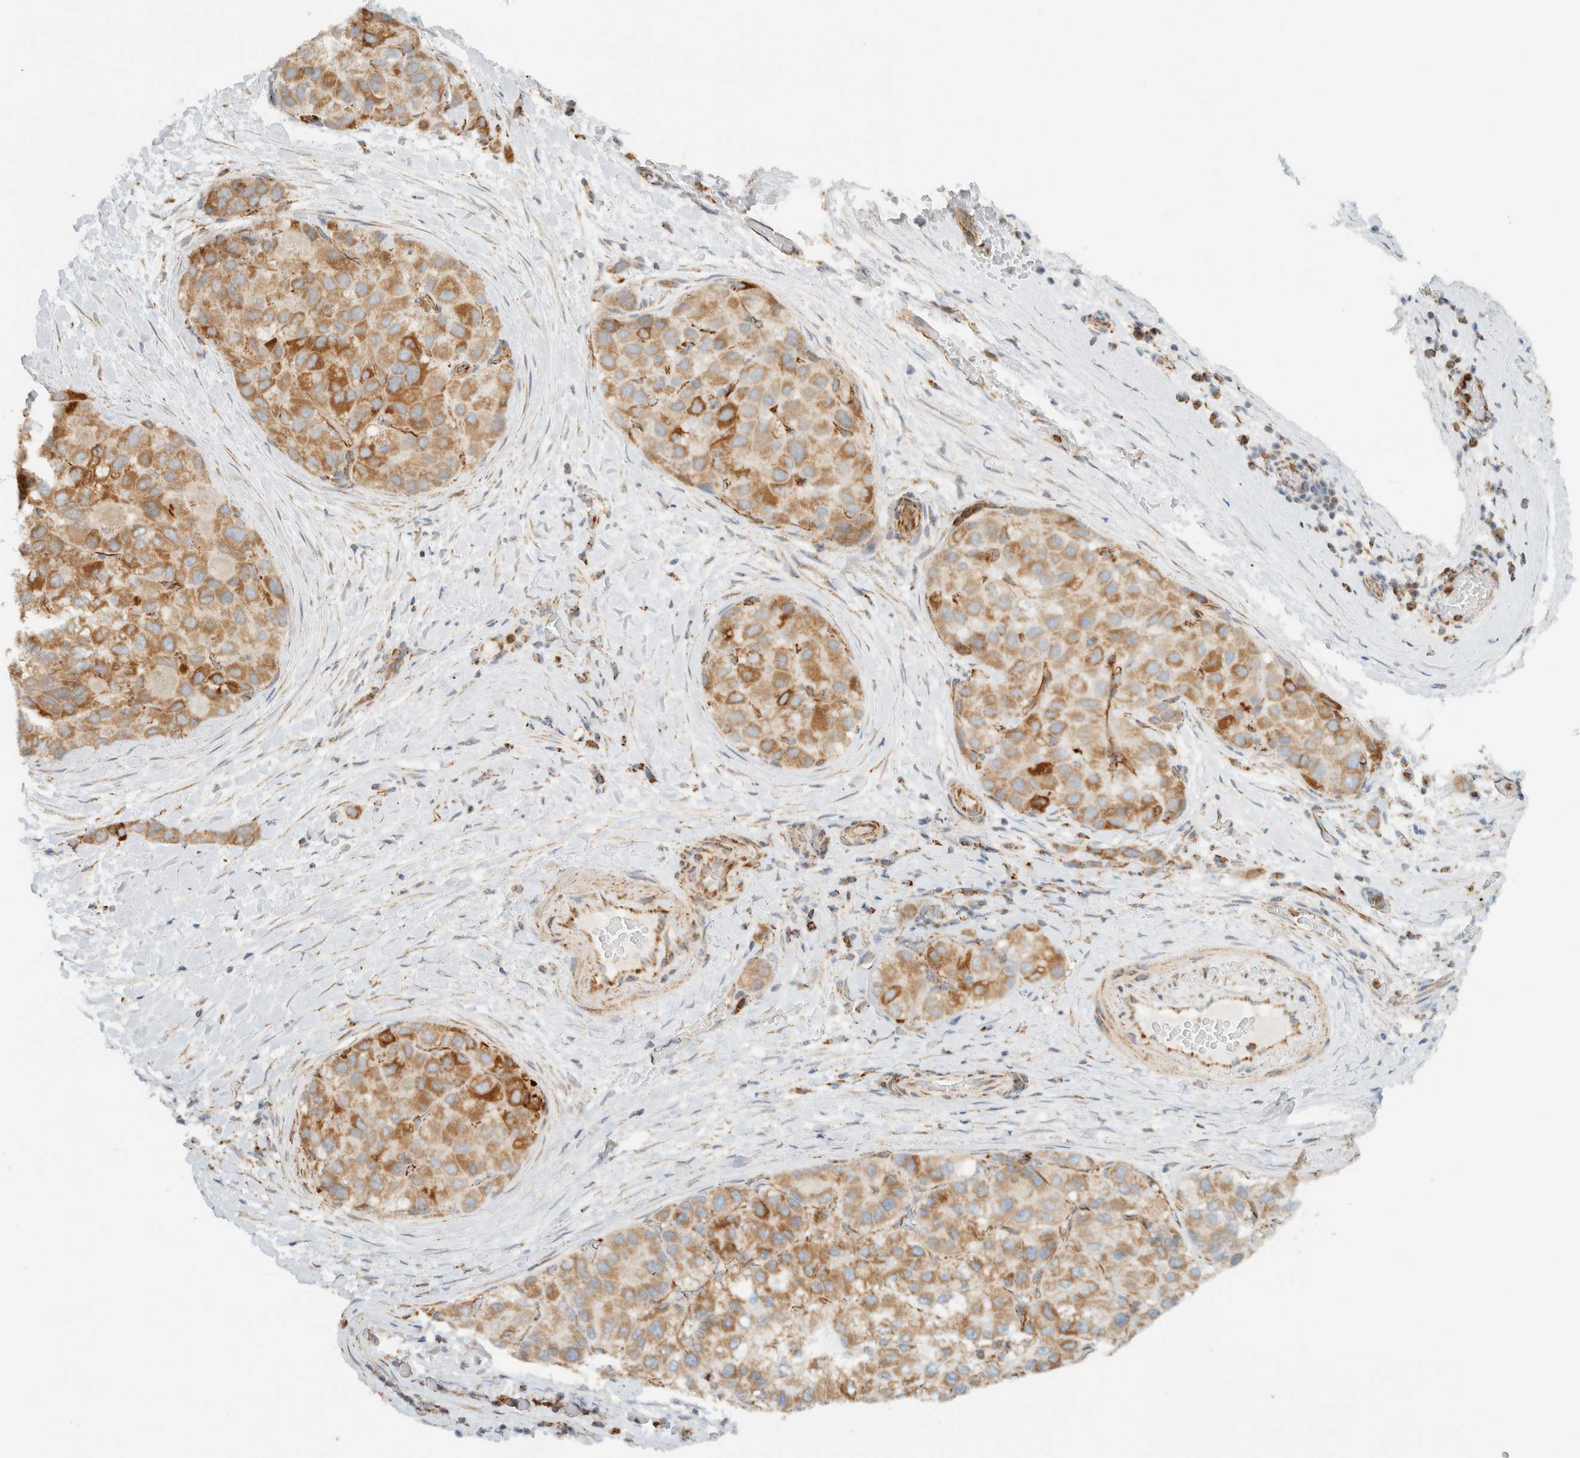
{"staining": {"intensity": "moderate", "quantity": ">75%", "location": "cytoplasmic/membranous"}, "tissue": "liver cancer", "cell_type": "Tumor cells", "image_type": "cancer", "snomed": [{"axis": "morphology", "description": "Carcinoma, Hepatocellular, NOS"}, {"axis": "topography", "description": "Liver"}], "caption": "Liver cancer stained with DAB immunohistochemistry exhibits medium levels of moderate cytoplasmic/membranous expression in approximately >75% of tumor cells. The staining is performed using DAB brown chromogen to label protein expression. The nuclei are counter-stained blue using hematoxylin.", "gene": "KIFAP3", "patient": {"sex": "male", "age": 80}}